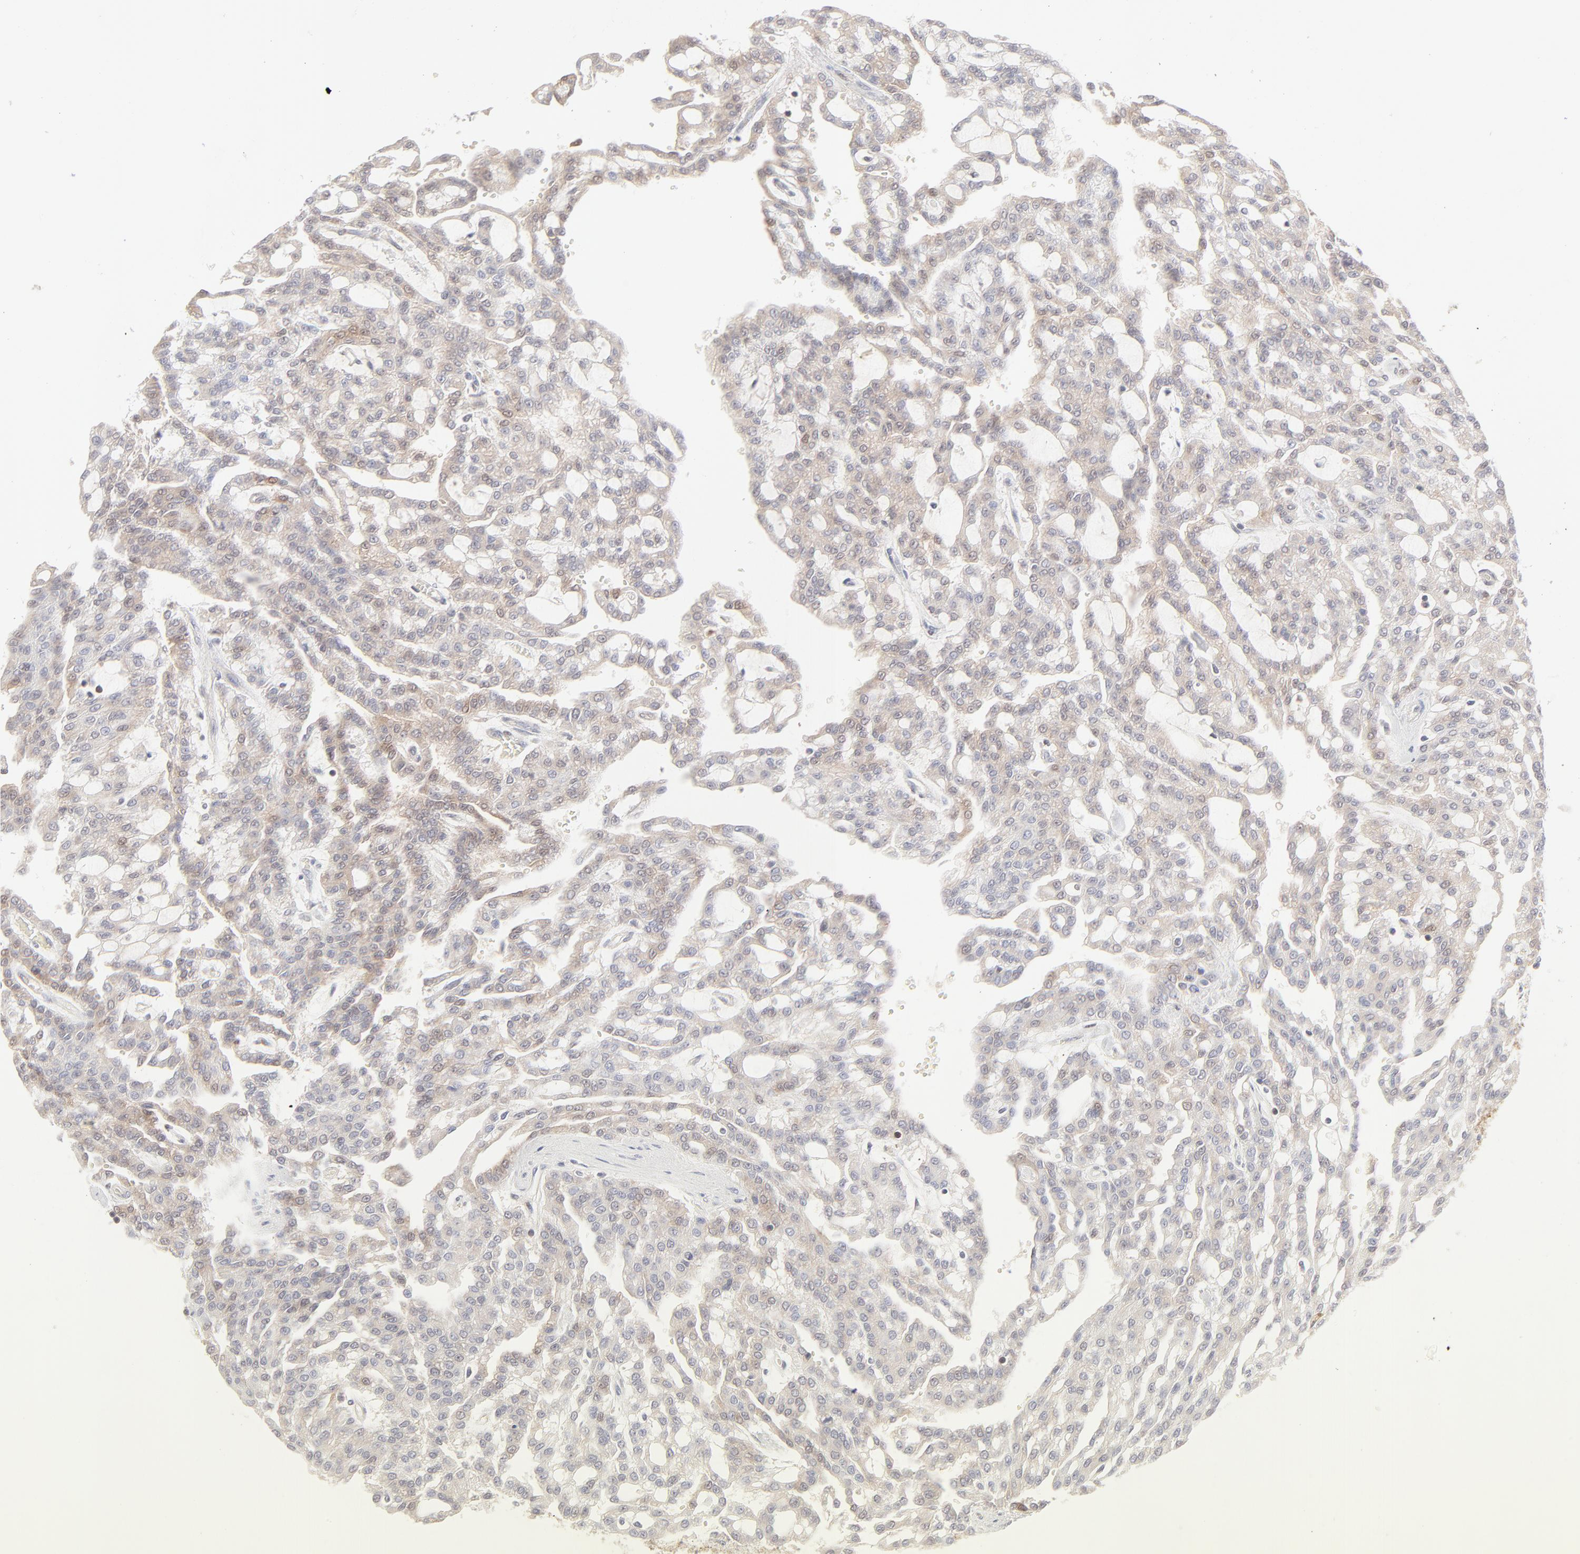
{"staining": {"intensity": "weak", "quantity": "<25%", "location": "cytoplasmic/membranous"}, "tissue": "renal cancer", "cell_type": "Tumor cells", "image_type": "cancer", "snomed": [{"axis": "morphology", "description": "Adenocarcinoma, NOS"}, {"axis": "topography", "description": "Kidney"}], "caption": "Adenocarcinoma (renal) was stained to show a protein in brown. There is no significant staining in tumor cells.", "gene": "CDK6", "patient": {"sex": "male", "age": 63}}